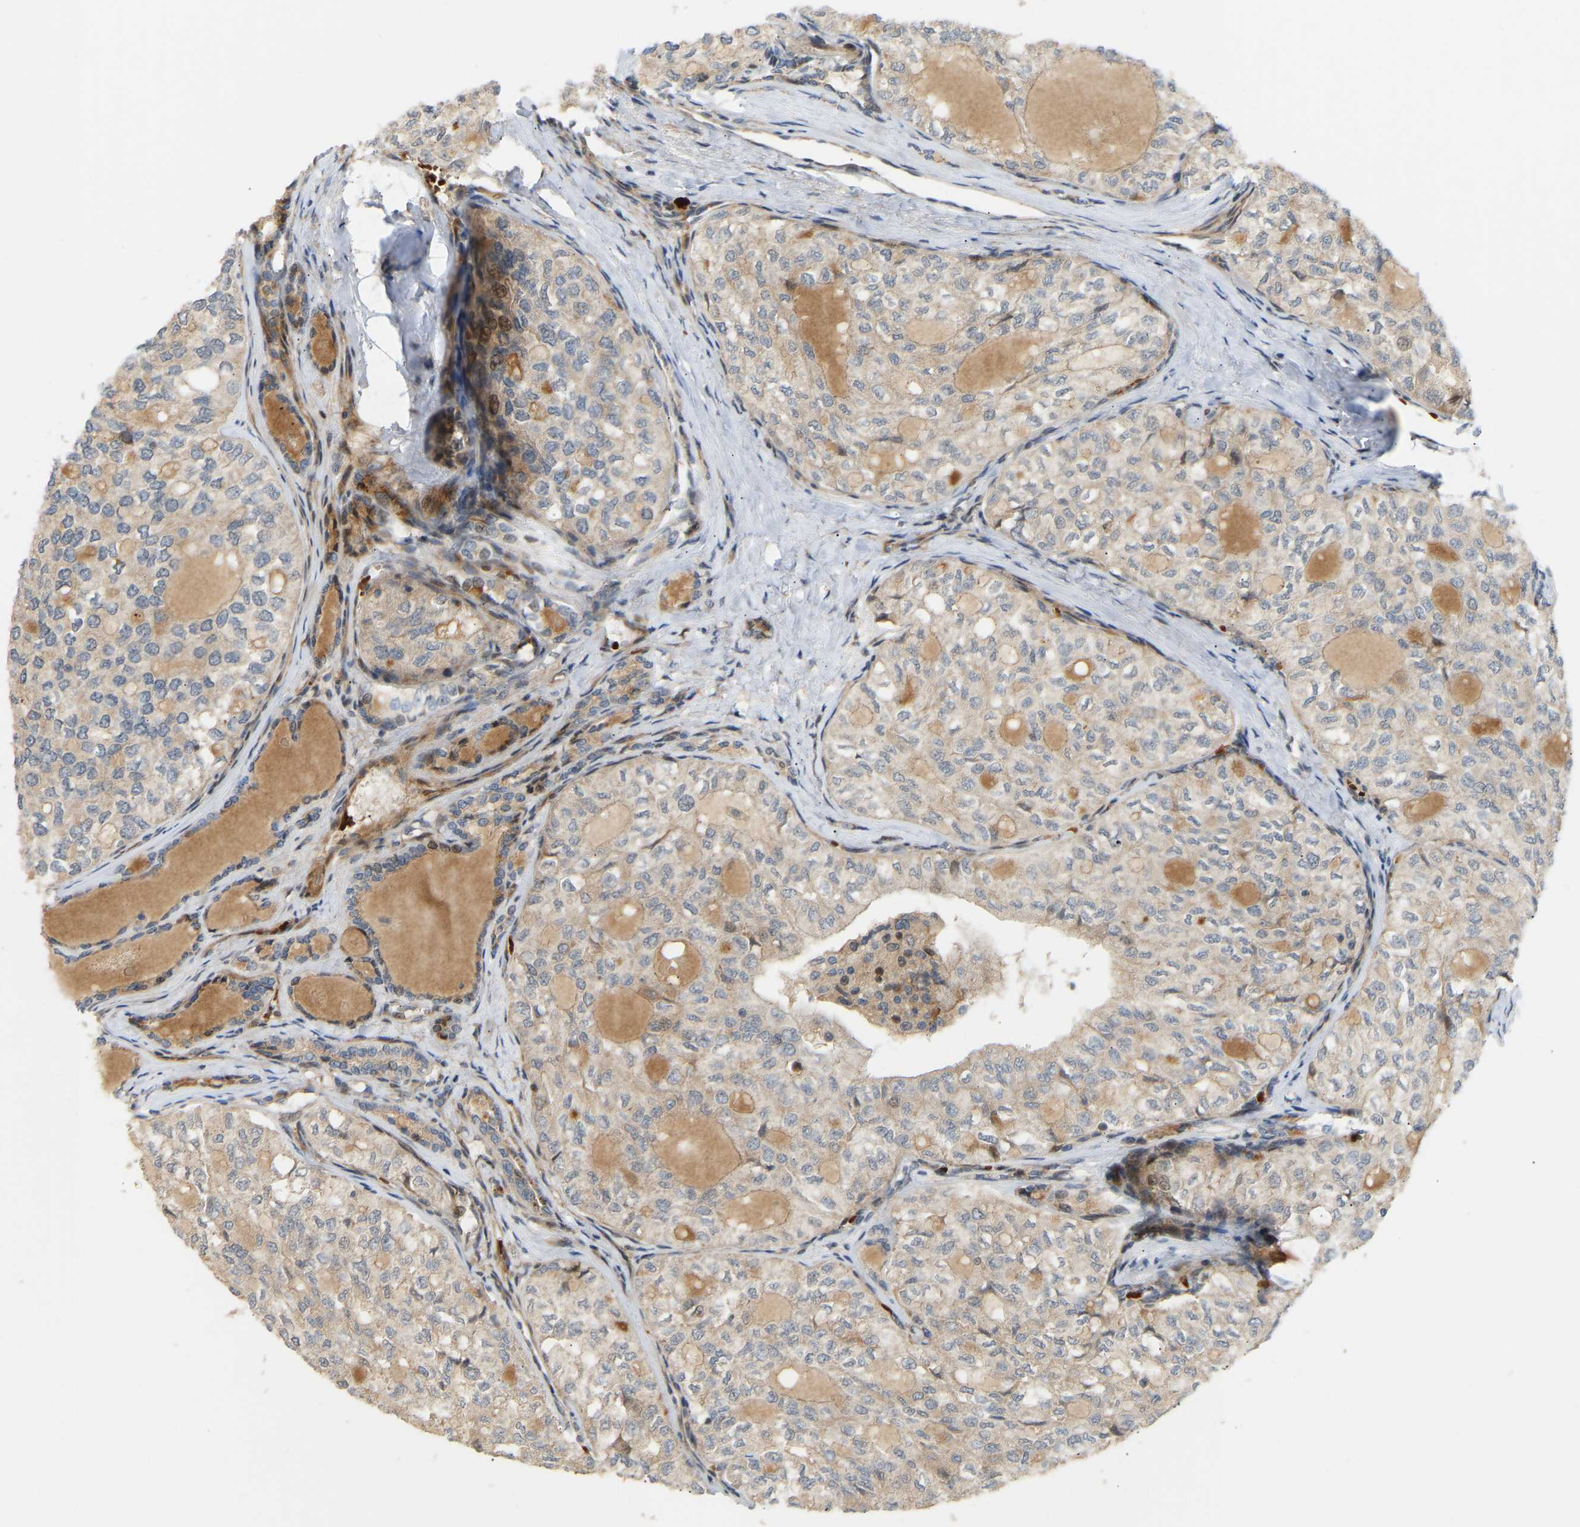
{"staining": {"intensity": "negative", "quantity": "none", "location": "none"}, "tissue": "thyroid cancer", "cell_type": "Tumor cells", "image_type": "cancer", "snomed": [{"axis": "morphology", "description": "Follicular adenoma carcinoma, NOS"}, {"axis": "topography", "description": "Thyroid gland"}], "caption": "The IHC image has no significant staining in tumor cells of thyroid cancer (follicular adenoma carcinoma) tissue.", "gene": "POGLUT2", "patient": {"sex": "male", "age": 75}}